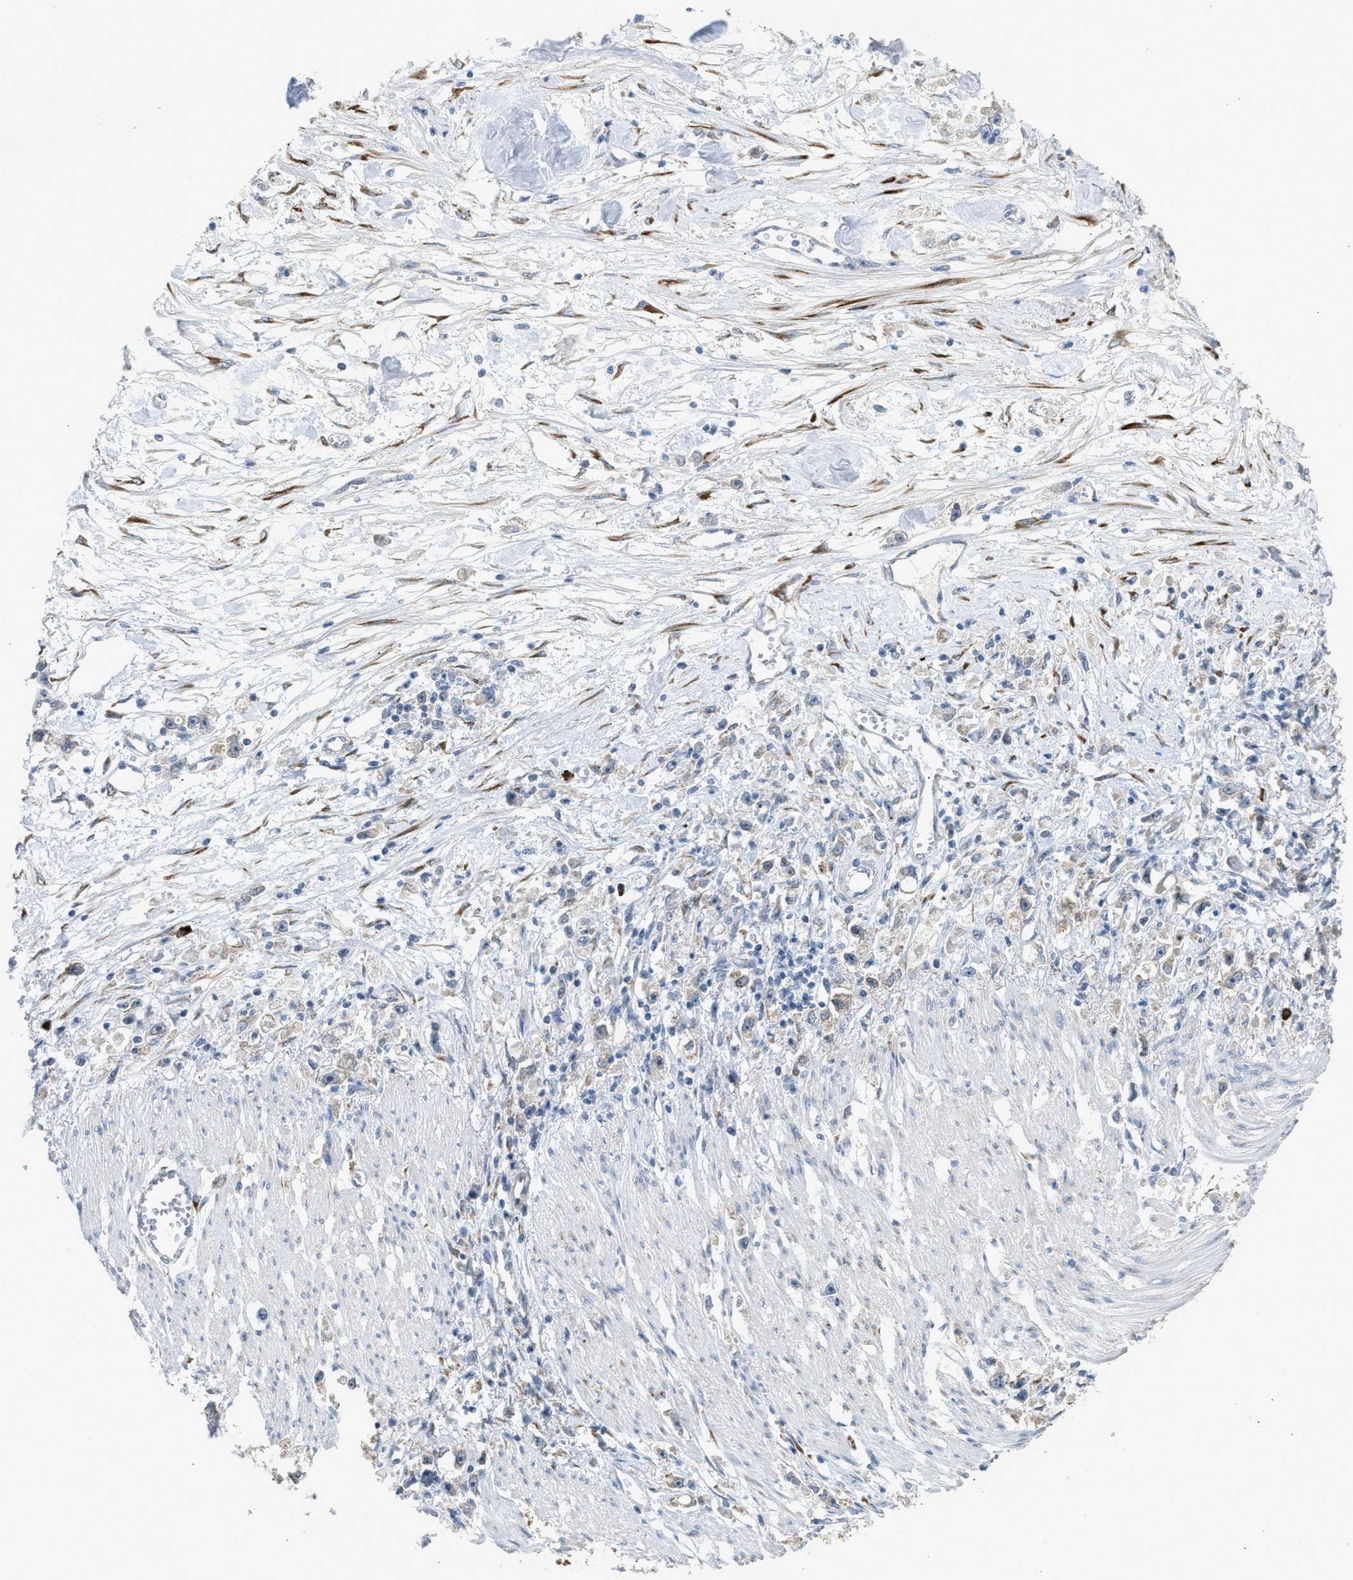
{"staining": {"intensity": "weak", "quantity": "<25%", "location": "cytoplasmic/membranous"}, "tissue": "stomach cancer", "cell_type": "Tumor cells", "image_type": "cancer", "snomed": [{"axis": "morphology", "description": "Adenocarcinoma, NOS"}, {"axis": "topography", "description": "Stomach"}], "caption": "This histopathology image is of stomach cancer stained with immunohistochemistry to label a protein in brown with the nuclei are counter-stained blue. There is no expression in tumor cells. (DAB (3,3'-diaminobenzidine) immunohistochemistry (IHC) visualized using brightfield microscopy, high magnification).", "gene": "KCNC2", "patient": {"sex": "female", "age": 59}}